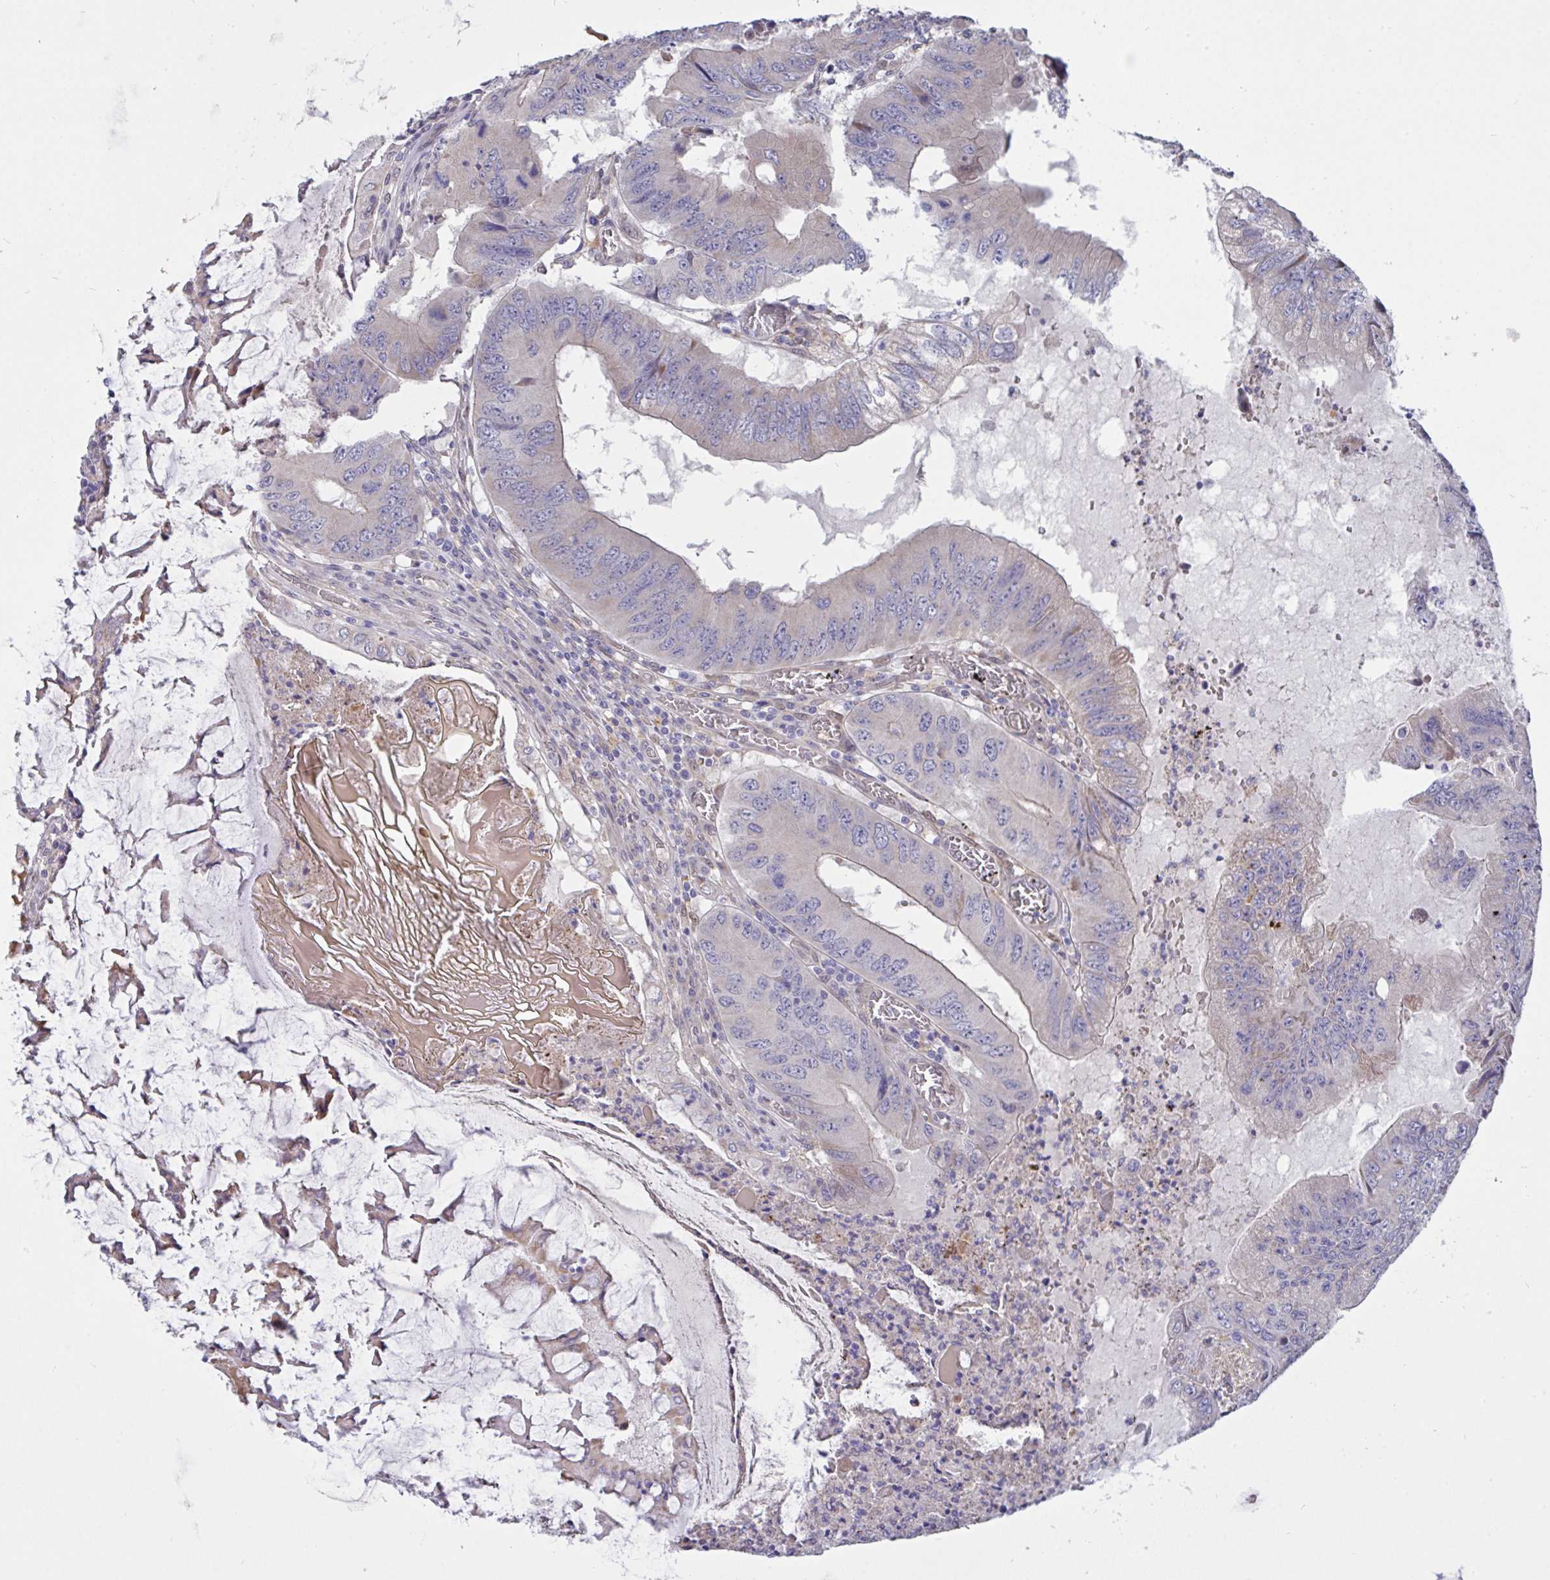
{"staining": {"intensity": "negative", "quantity": "none", "location": "none"}, "tissue": "colorectal cancer", "cell_type": "Tumor cells", "image_type": "cancer", "snomed": [{"axis": "morphology", "description": "Adenocarcinoma, NOS"}, {"axis": "topography", "description": "Colon"}], "caption": "The immunohistochemistry (IHC) photomicrograph has no significant positivity in tumor cells of colorectal cancer (adenocarcinoma) tissue. (DAB (3,3'-diaminobenzidine) IHC visualized using brightfield microscopy, high magnification).", "gene": "L3HYPDH", "patient": {"sex": "male", "age": 53}}